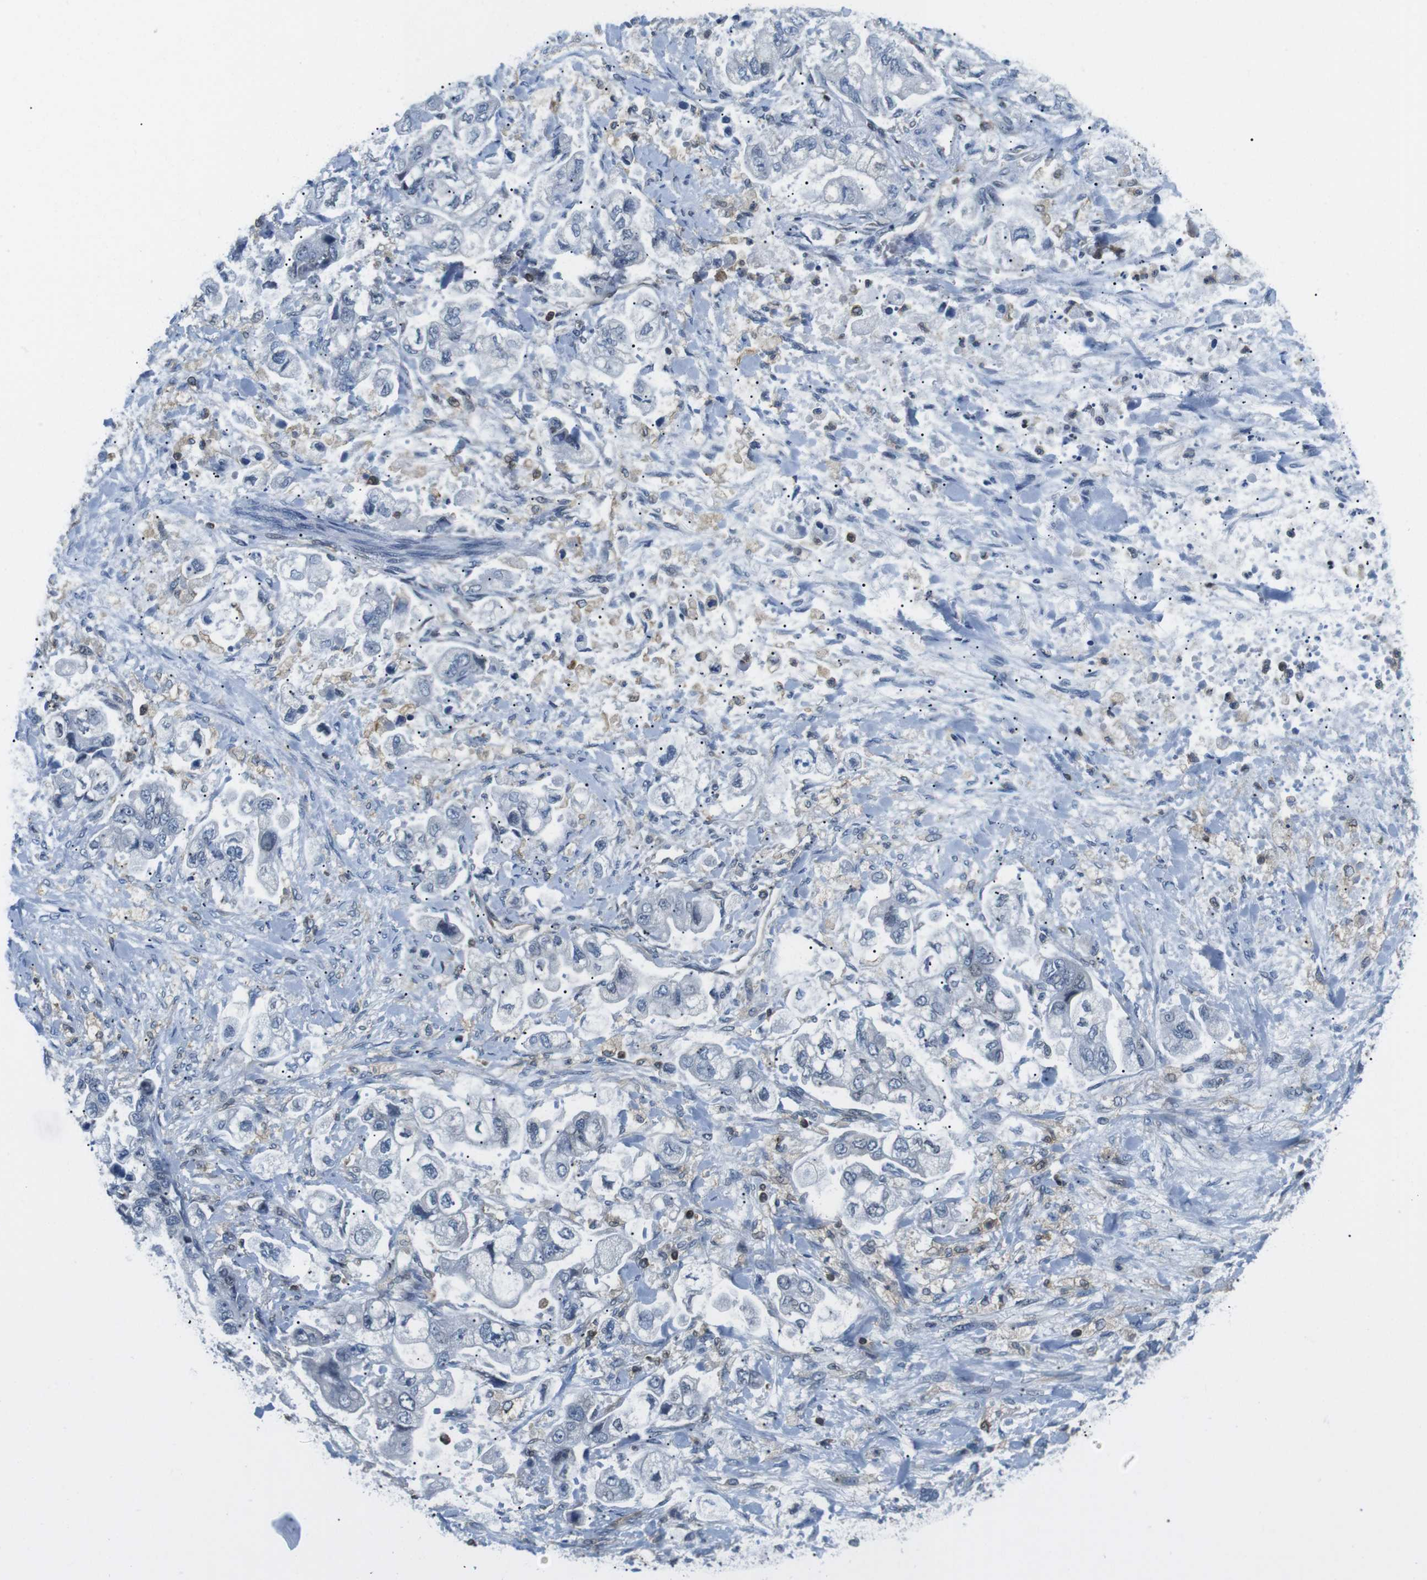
{"staining": {"intensity": "negative", "quantity": "none", "location": "none"}, "tissue": "stomach cancer", "cell_type": "Tumor cells", "image_type": "cancer", "snomed": [{"axis": "morphology", "description": "Normal tissue, NOS"}, {"axis": "morphology", "description": "Adenocarcinoma, NOS"}, {"axis": "topography", "description": "Stomach"}], "caption": "Immunohistochemistry (IHC) photomicrograph of neoplastic tissue: stomach adenocarcinoma stained with DAB (3,3'-diaminobenzidine) exhibits no significant protein positivity in tumor cells. The staining is performed using DAB (3,3'-diaminobenzidine) brown chromogen with nuclei counter-stained in using hematoxylin.", "gene": "STK10", "patient": {"sex": "male", "age": 62}}